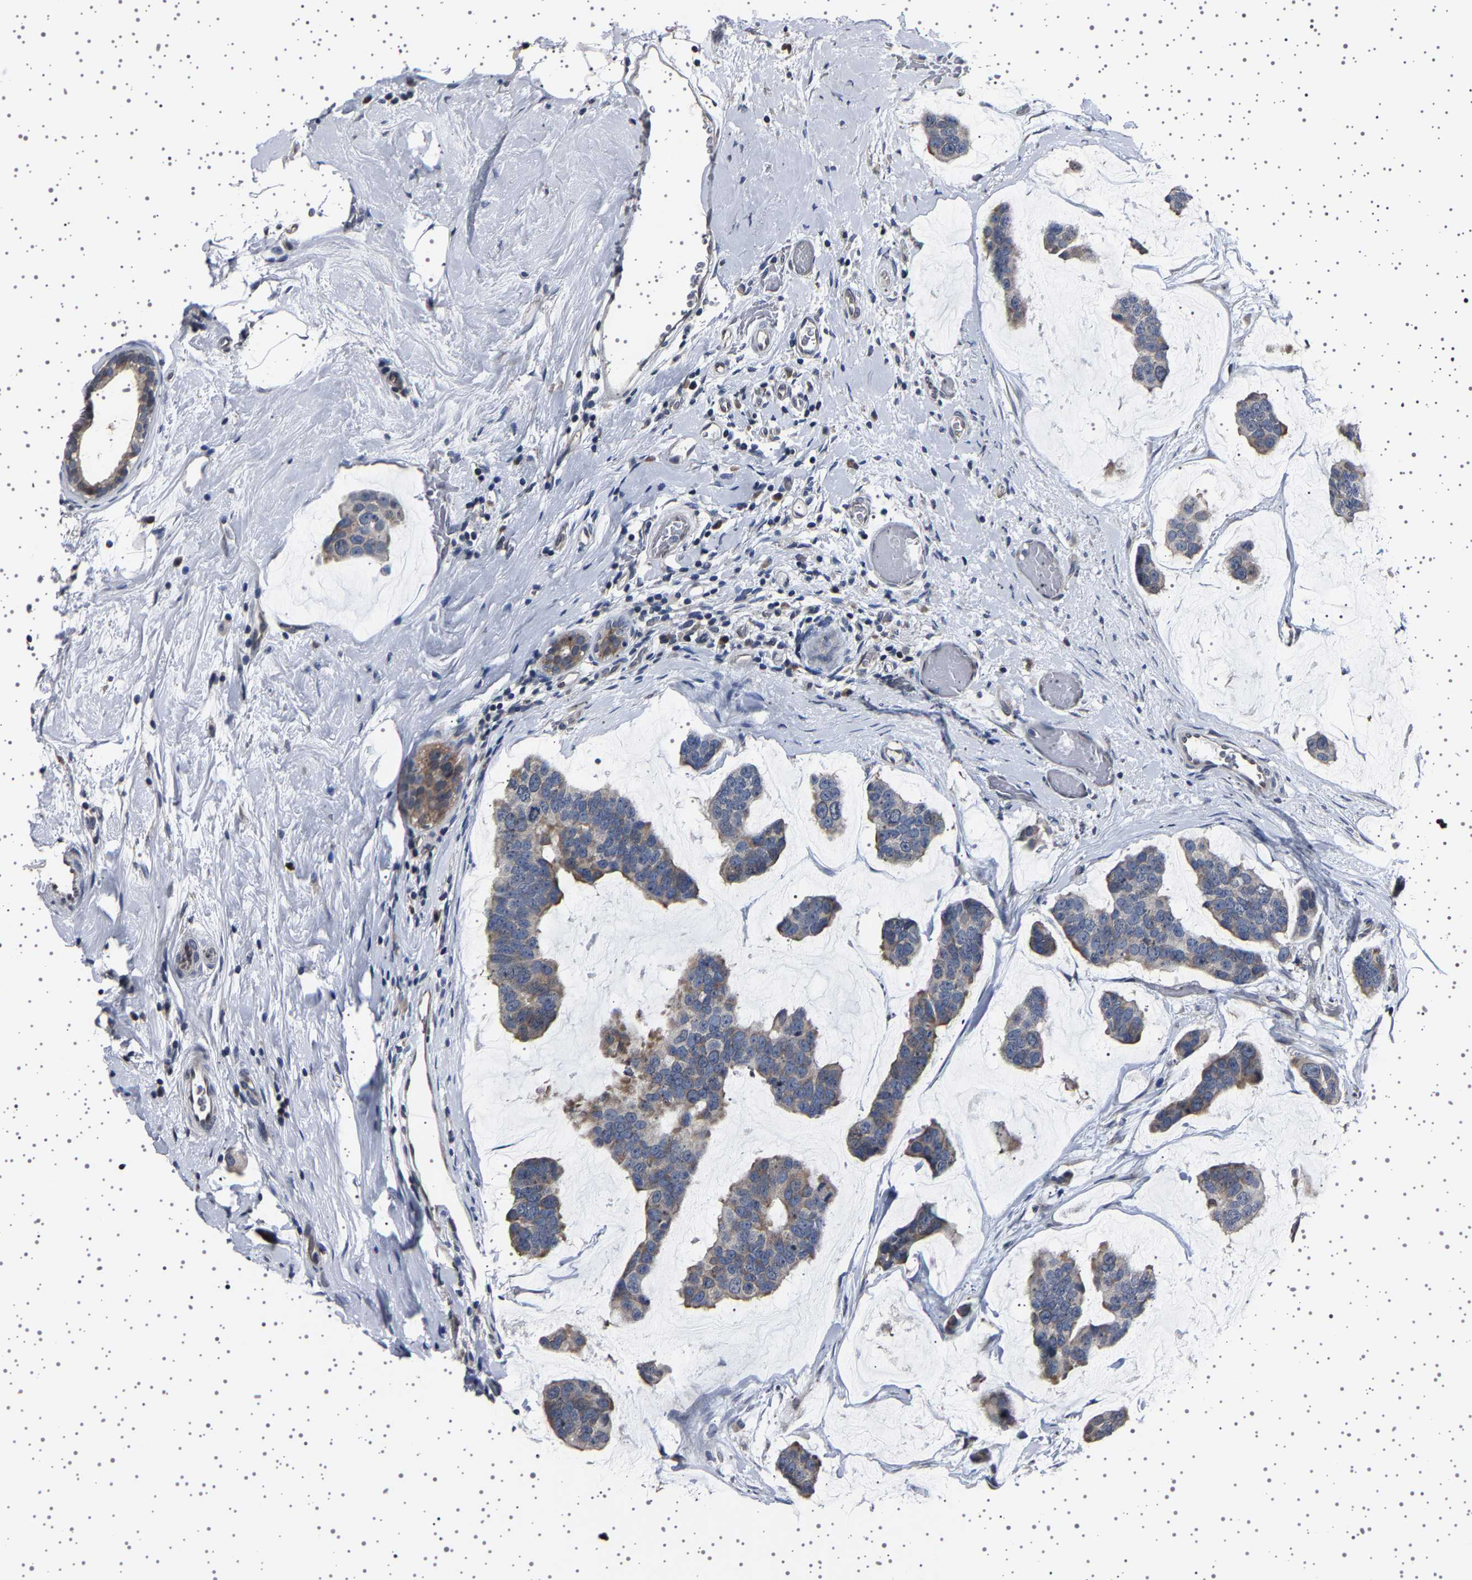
{"staining": {"intensity": "weak", "quantity": "25%-75%", "location": "cytoplasmic/membranous"}, "tissue": "breast cancer", "cell_type": "Tumor cells", "image_type": "cancer", "snomed": [{"axis": "morphology", "description": "Normal tissue, NOS"}, {"axis": "morphology", "description": "Duct carcinoma"}, {"axis": "topography", "description": "Breast"}], "caption": "Protein expression analysis of human invasive ductal carcinoma (breast) reveals weak cytoplasmic/membranous expression in approximately 25%-75% of tumor cells.", "gene": "IL10RB", "patient": {"sex": "female", "age": 50}}